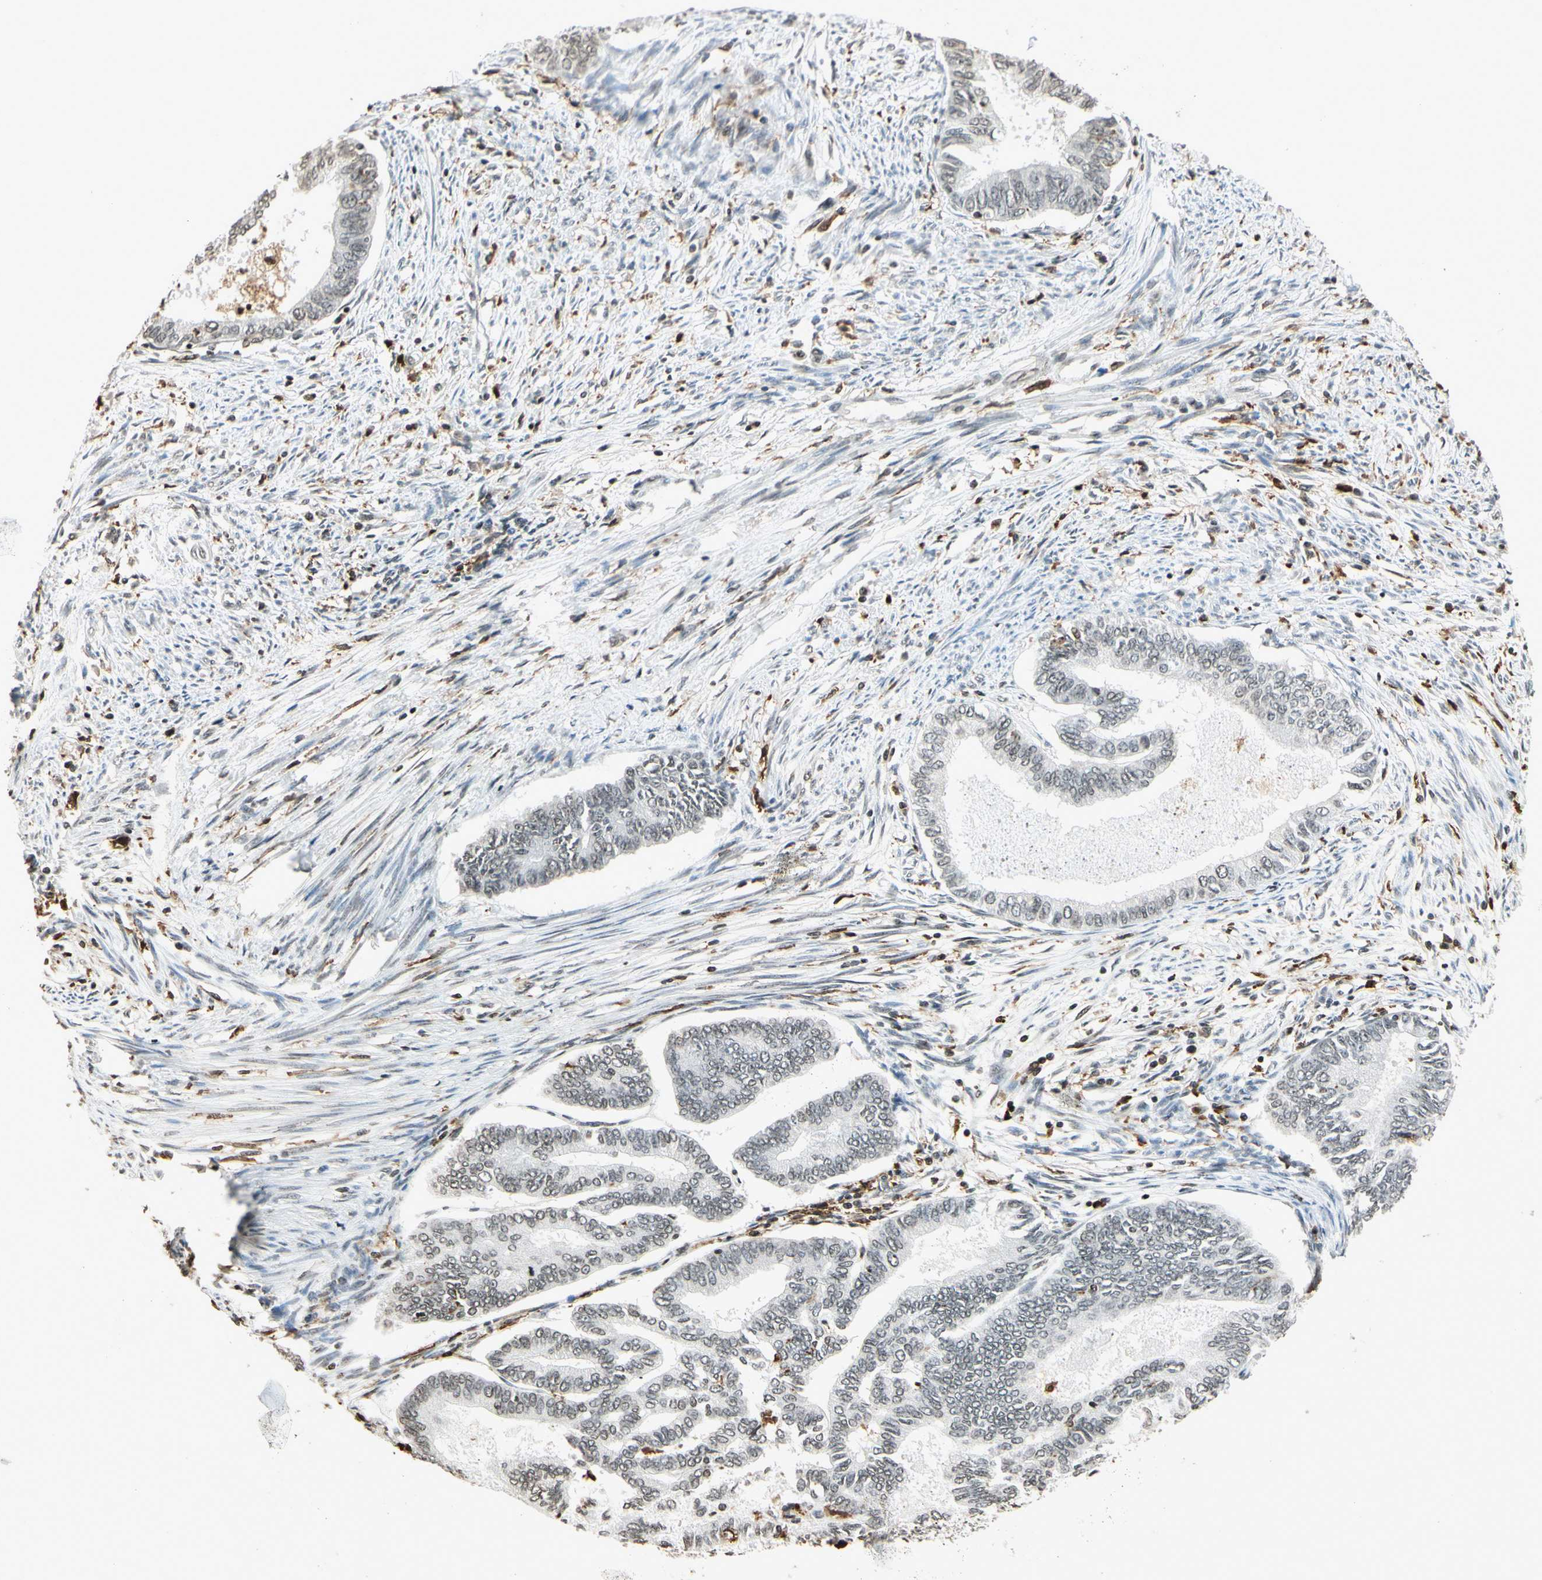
{"staining": {"intensity": "weak", "quantity": "25%-75%", "location": "nuclear"}, "tissue": "endometrial cancer", "cell_type": "Tumor cells", "image_type": "cancer", "snomed": [{"axis": "morphology", "description": "Adenocarcinoma, NOS"}, {"axis": "topography", "description": "Endometrium"}], "caption": "Immunohistochemistry (IHC) micrograph of neoplastic tissue: endometrial adenocarcinoma stained using immunohistochemistry (IHC) demonstrates low levels of weak protein expression localized specifically in the nuclear of tumor cells, appearing as a nuclear brown color.", "gene": "FER", "patient": {"sex": "female", "age": 86}}